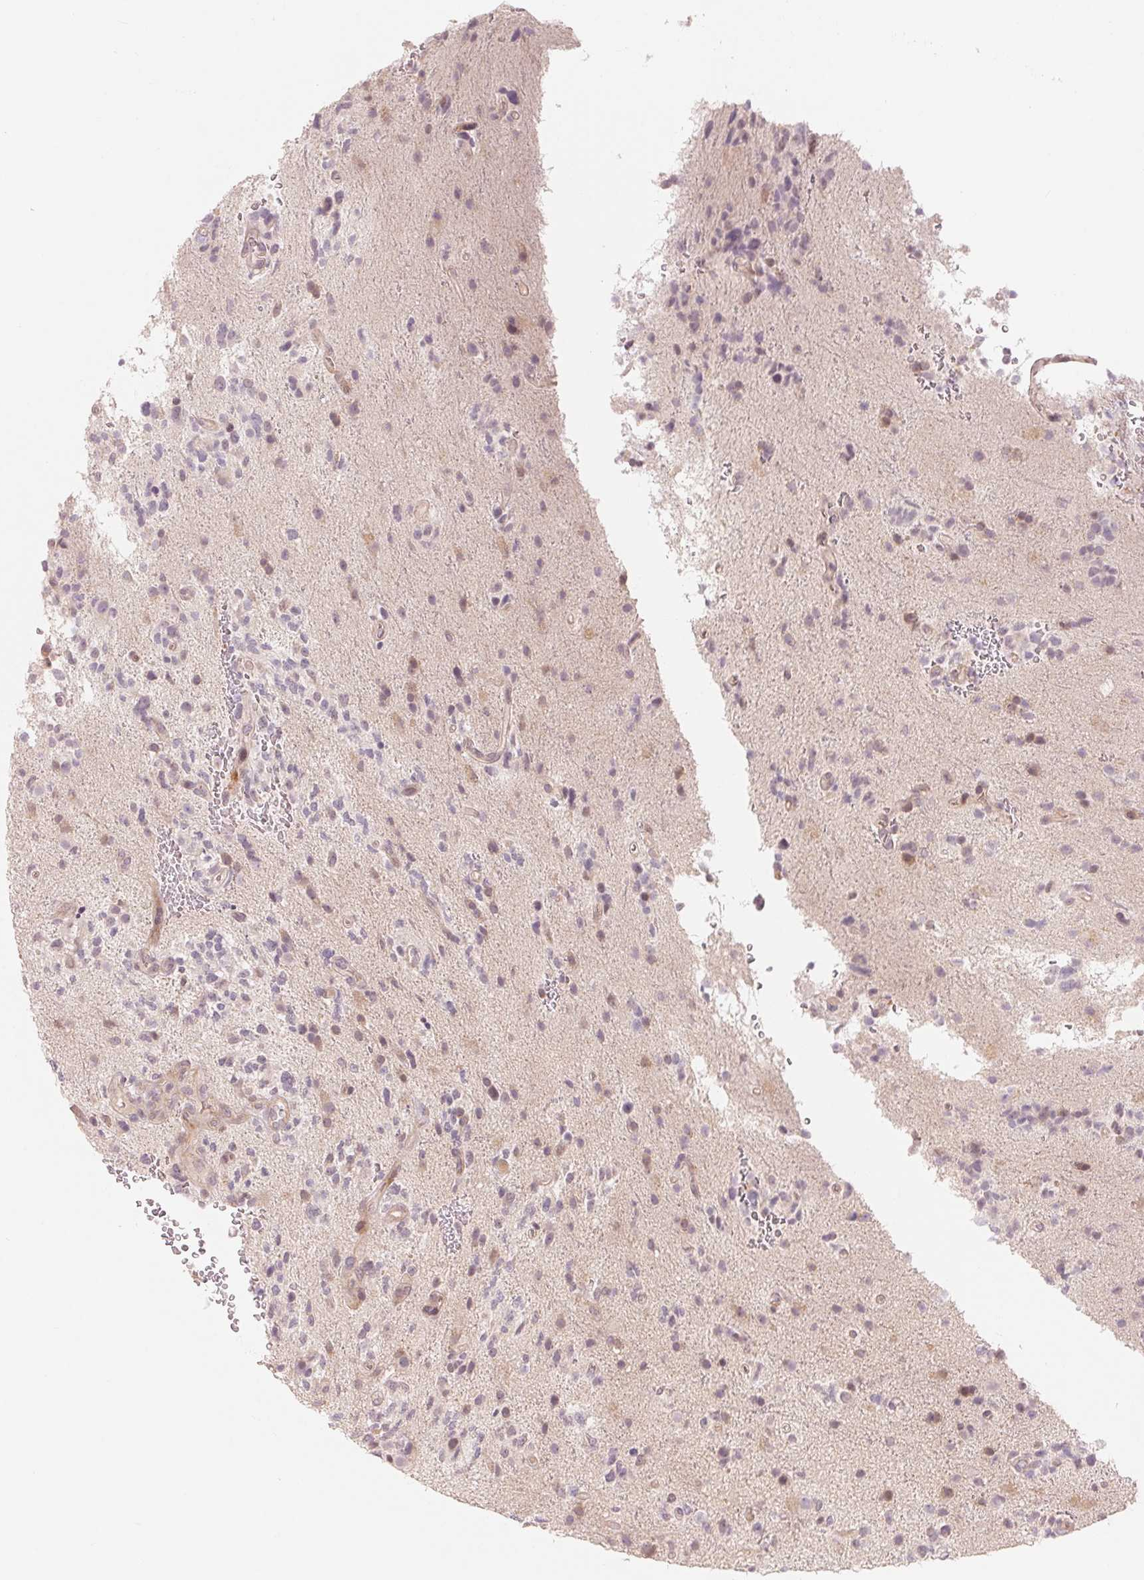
{"staining": {"intensity": "negative", "quantity": "none", "location": "none"}, "tissue": "glioma", "cell_type": "Tumor cells", "image_type": "cancer", "snomed": [{"axis": "morphology", "description": "Glioma, malignant, High grade"}, {"axis": "topography", "description": "Brain"}], "caption": "Human malignant glioma (high-grade) stained for a protein using immunohistochemistry (IHC) shows no positivity in tumor cells.", "gene": "DENND2C", "patient": {"sex": "female", "age": 71}}